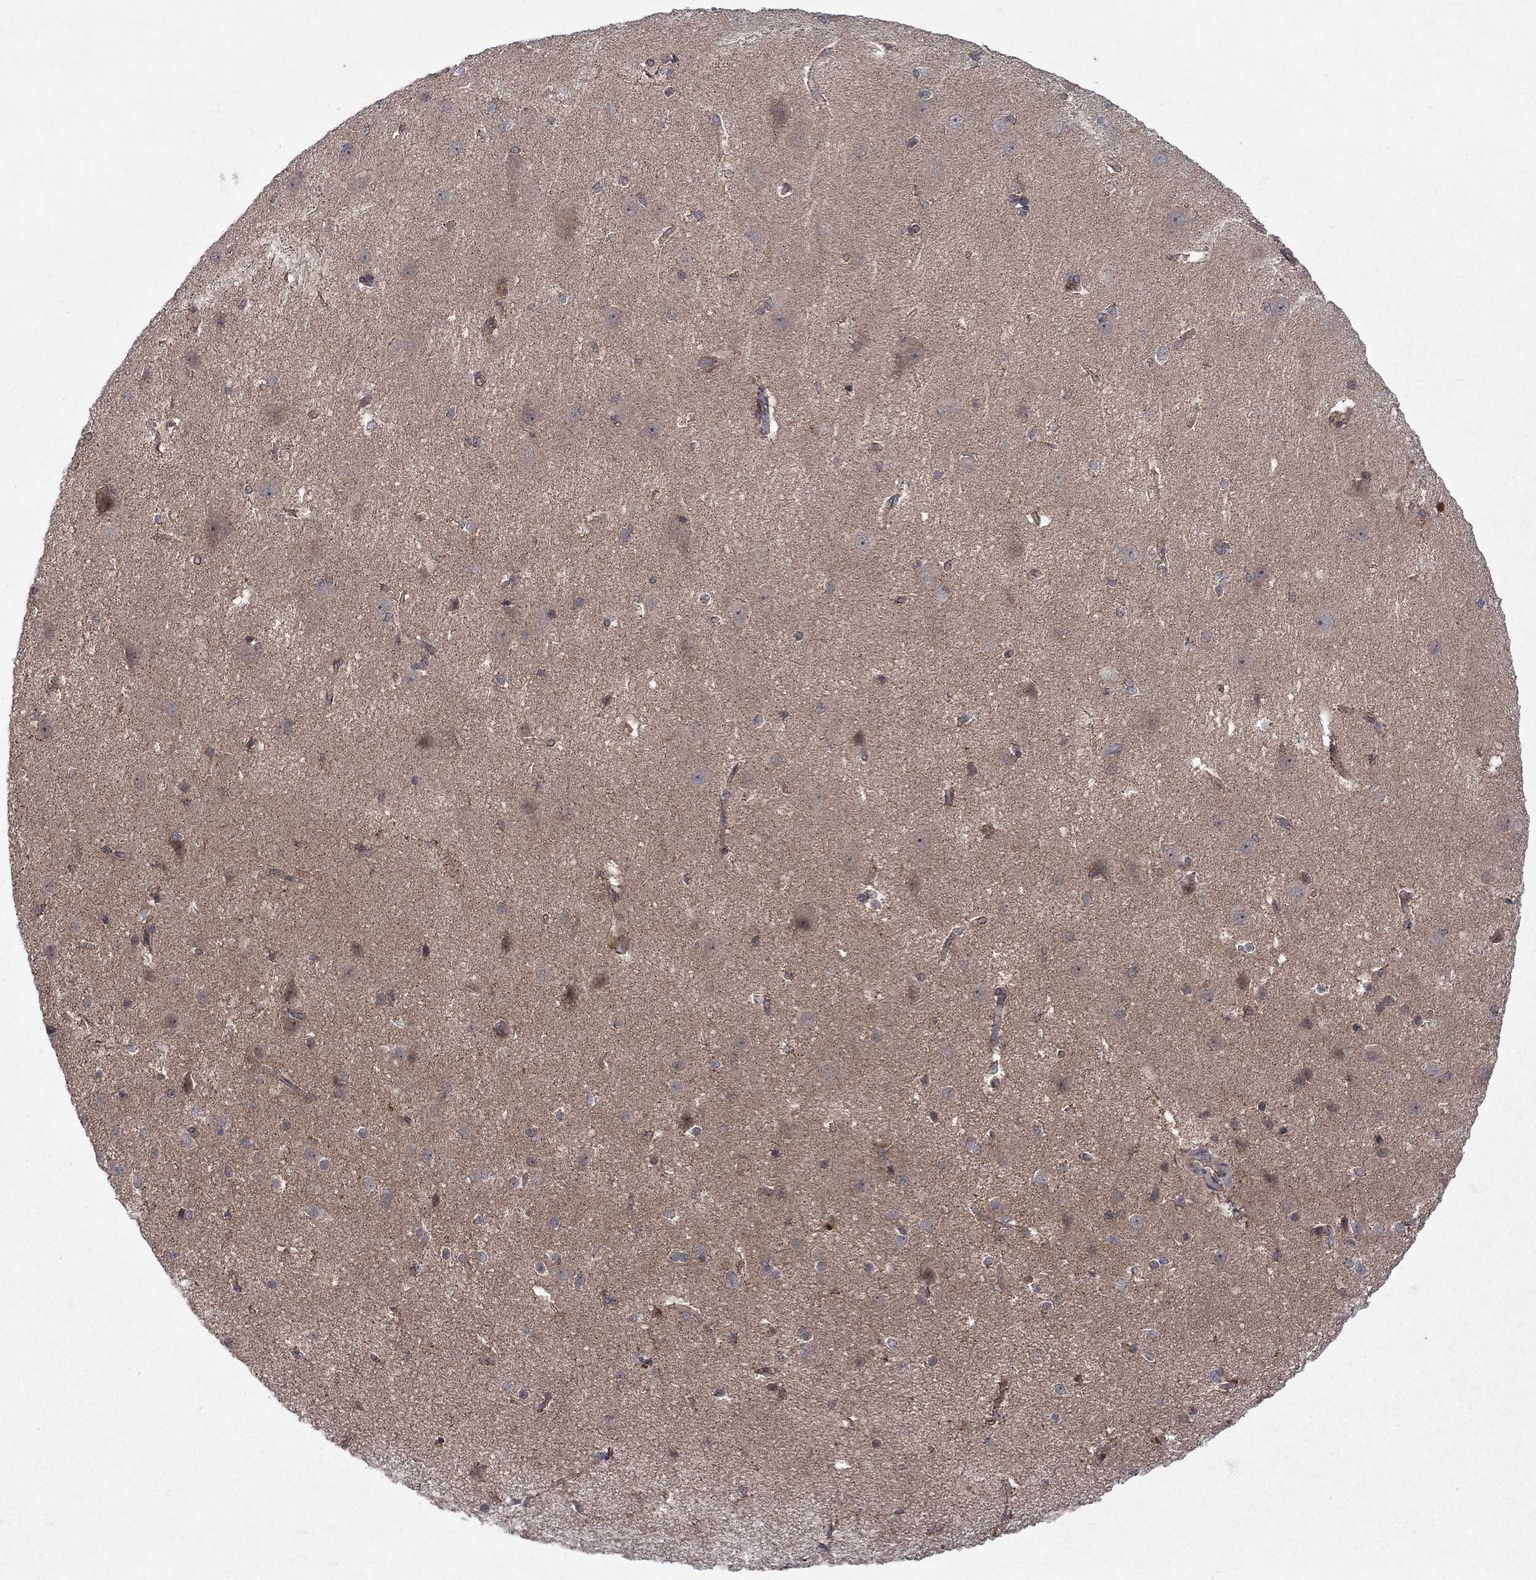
{"staining": {"intensity": "negative", "quantity": "none", "location": "none"}, "tissue": "cerebral cortex", "cell_type": "Endothelial cells", "image_type": "normal", "snomed": [{"axis": "morphology", "description": "Normal tissue, NOS"}, {"axis": "topography", "description": "Cerebral cortex"}], "caption": "This histopathology image is of benign cerebral cortex stained with immunohistochemistry (IHC) to label a protein in brown with the nuclei are counter-stained blue. There is no positivity in endothelial cells. (DAB immunohistochemistry (IHC) visualized using brightfield microscopy, high magnification).", "gene": "TMEM33", "patient": {"sex": "male", "age": 37}}